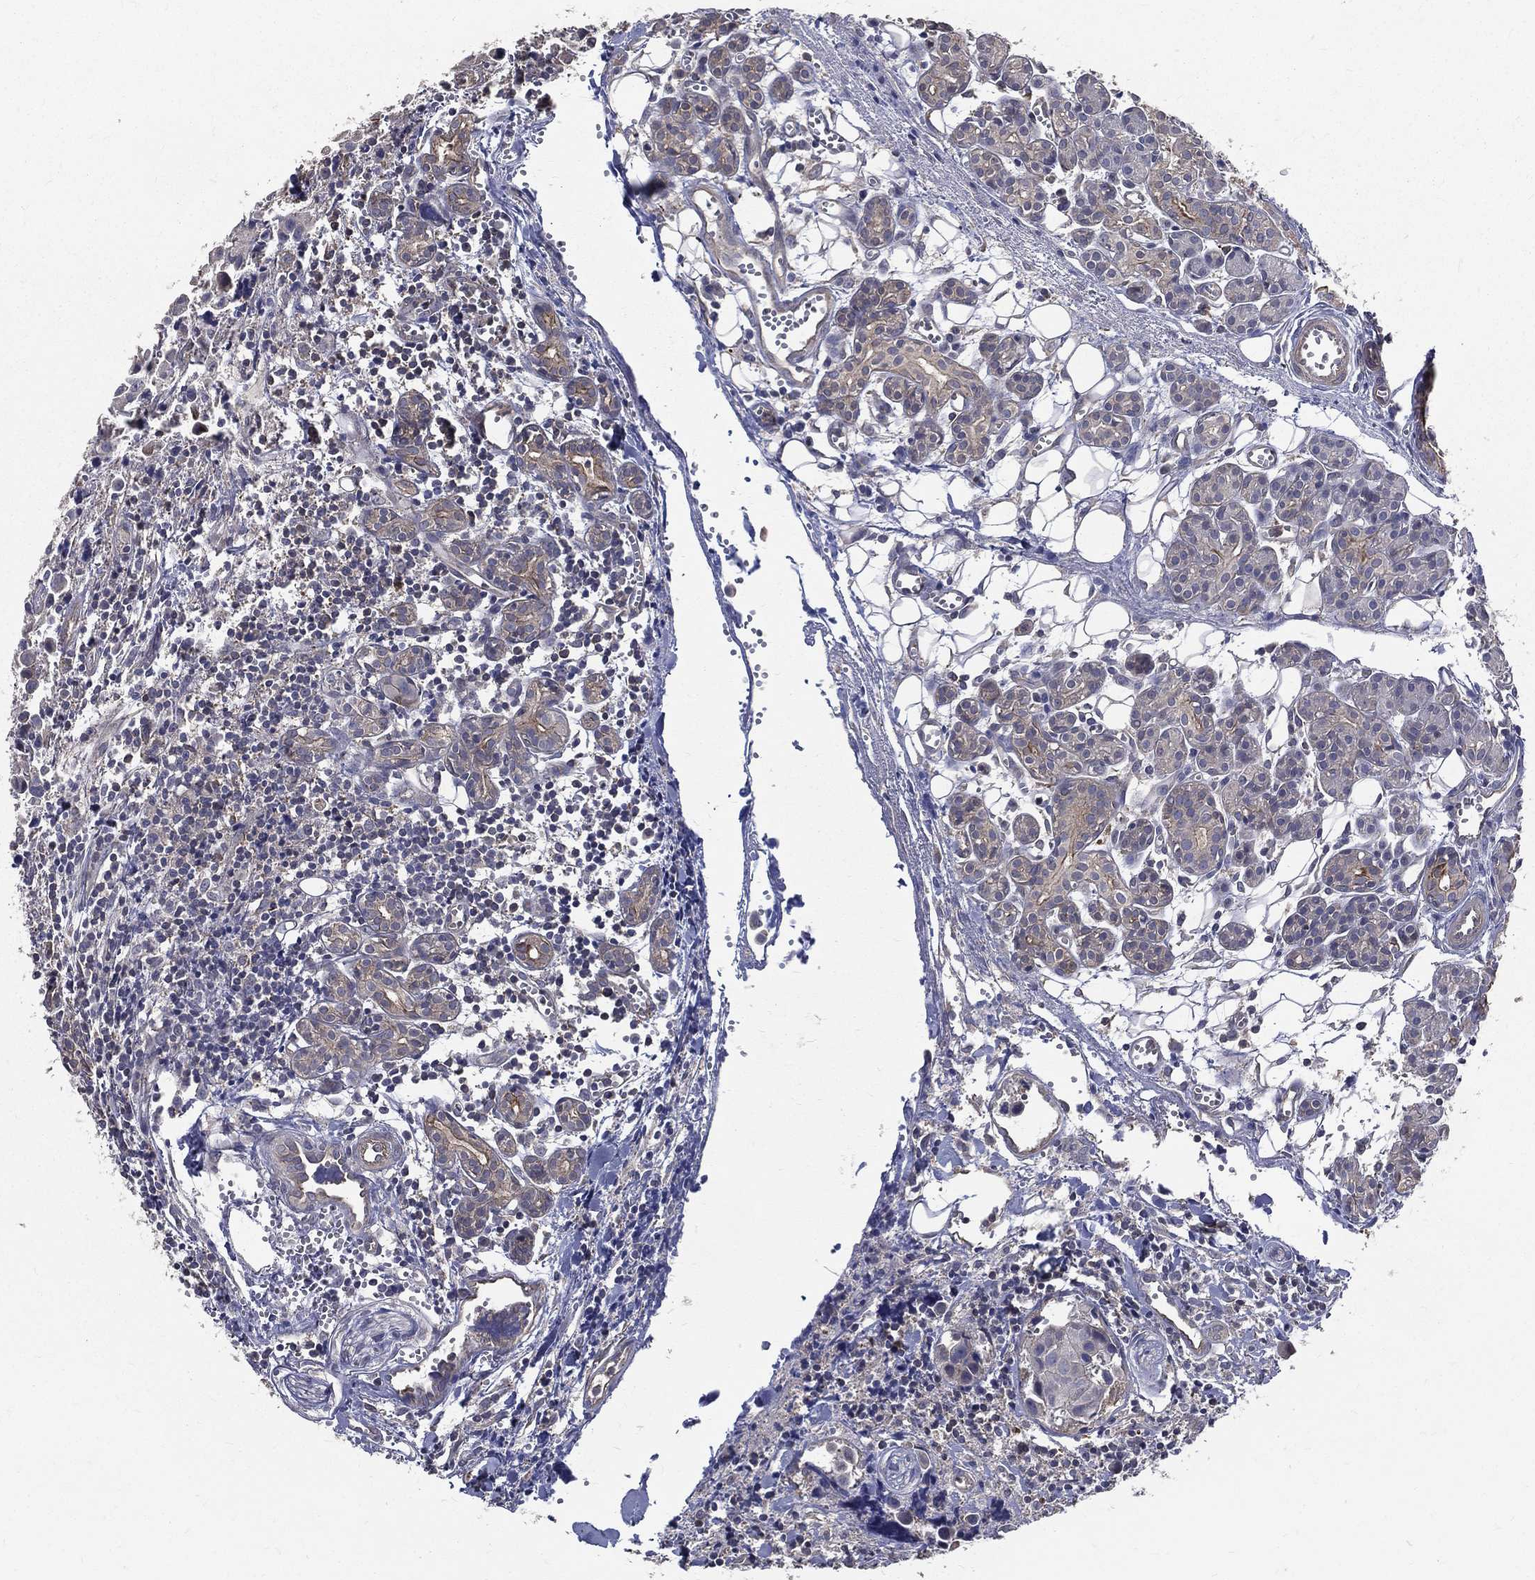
{"staining": {"intensity": "moderate", "quantity": "<25%", "location": "cytoplasmic/membranous"}, "tissue": "head and neck cancer", "cell_type": "Tumor cells", "image_type": "cancer", "snomed": [{"axis": "morphology", "description": "Adenocarcinoma, NOS"}, {"axis": "topography", "description": "Head-Neck"}], "caption": "This micrograph shows immunohistochemistry (IHC) staining of head and neck cancer, with low moderate cytoplasmic/membranous expression in about <25% of tumor cells.", "gene": "SERPINB2", "patient": {"sex": "male", "age": 76}}